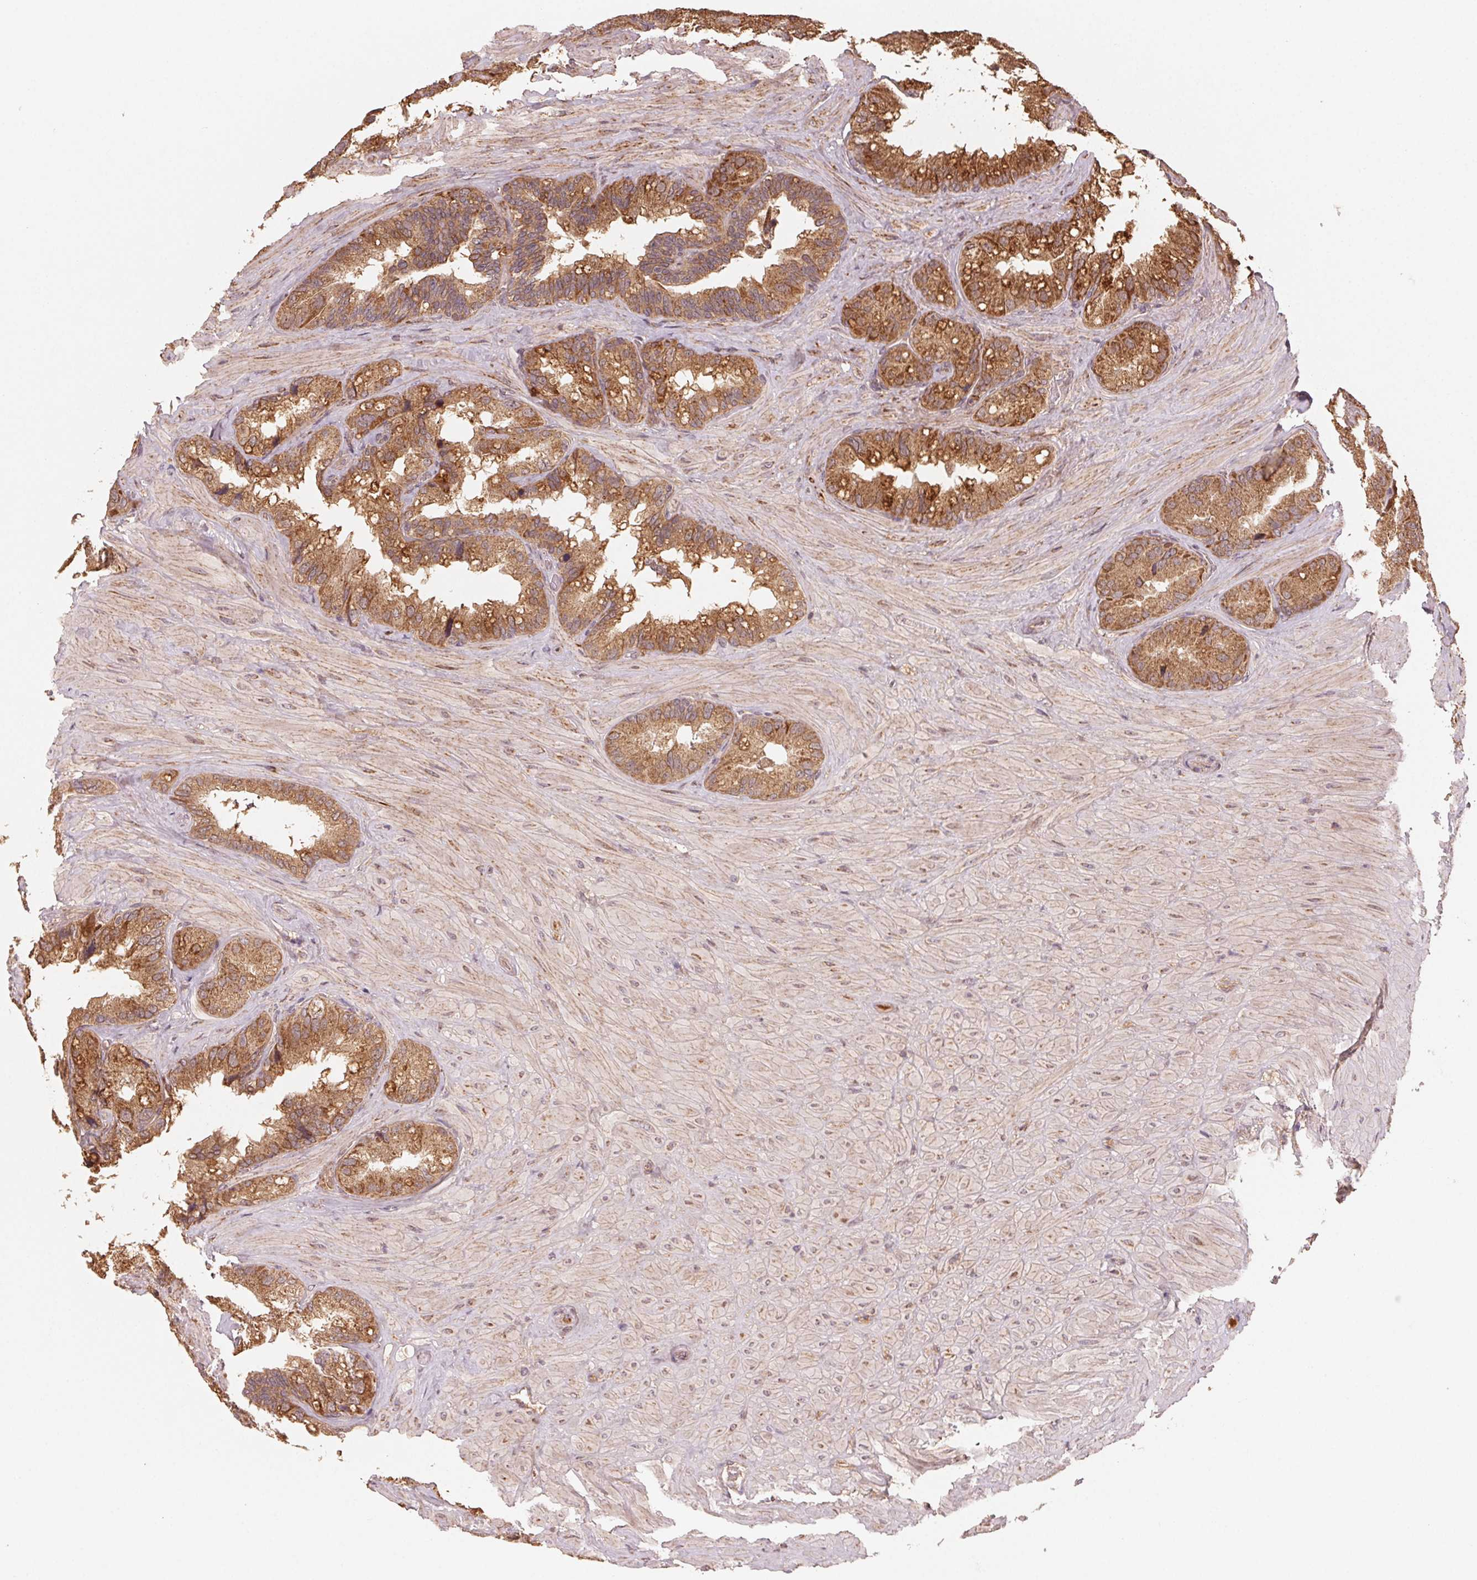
{"staining": {"intensity": "strong", "quantity": ">75%", "location": "cytoplasmic/membranous"}, "tissue": "seminal vesicle", "cell_type": "Glandular cells", "image_type": "normal", "snomed": [{"axis": "morphology", "description": "Normal tissue, NOS"}, {"axis": "topography", "description": "Seminal veicle"}], "caption": "Normal seminal vesicle exhibits strong cytoplasmic/membranous positivity in about >75% of glandular cells (DAB (3,3'-diaminobenzidine) IHC, brown staining for protein, blue staining for nuclei)..", "gene": "WBP2", "patient": {"sex": "male", "age": 60}}